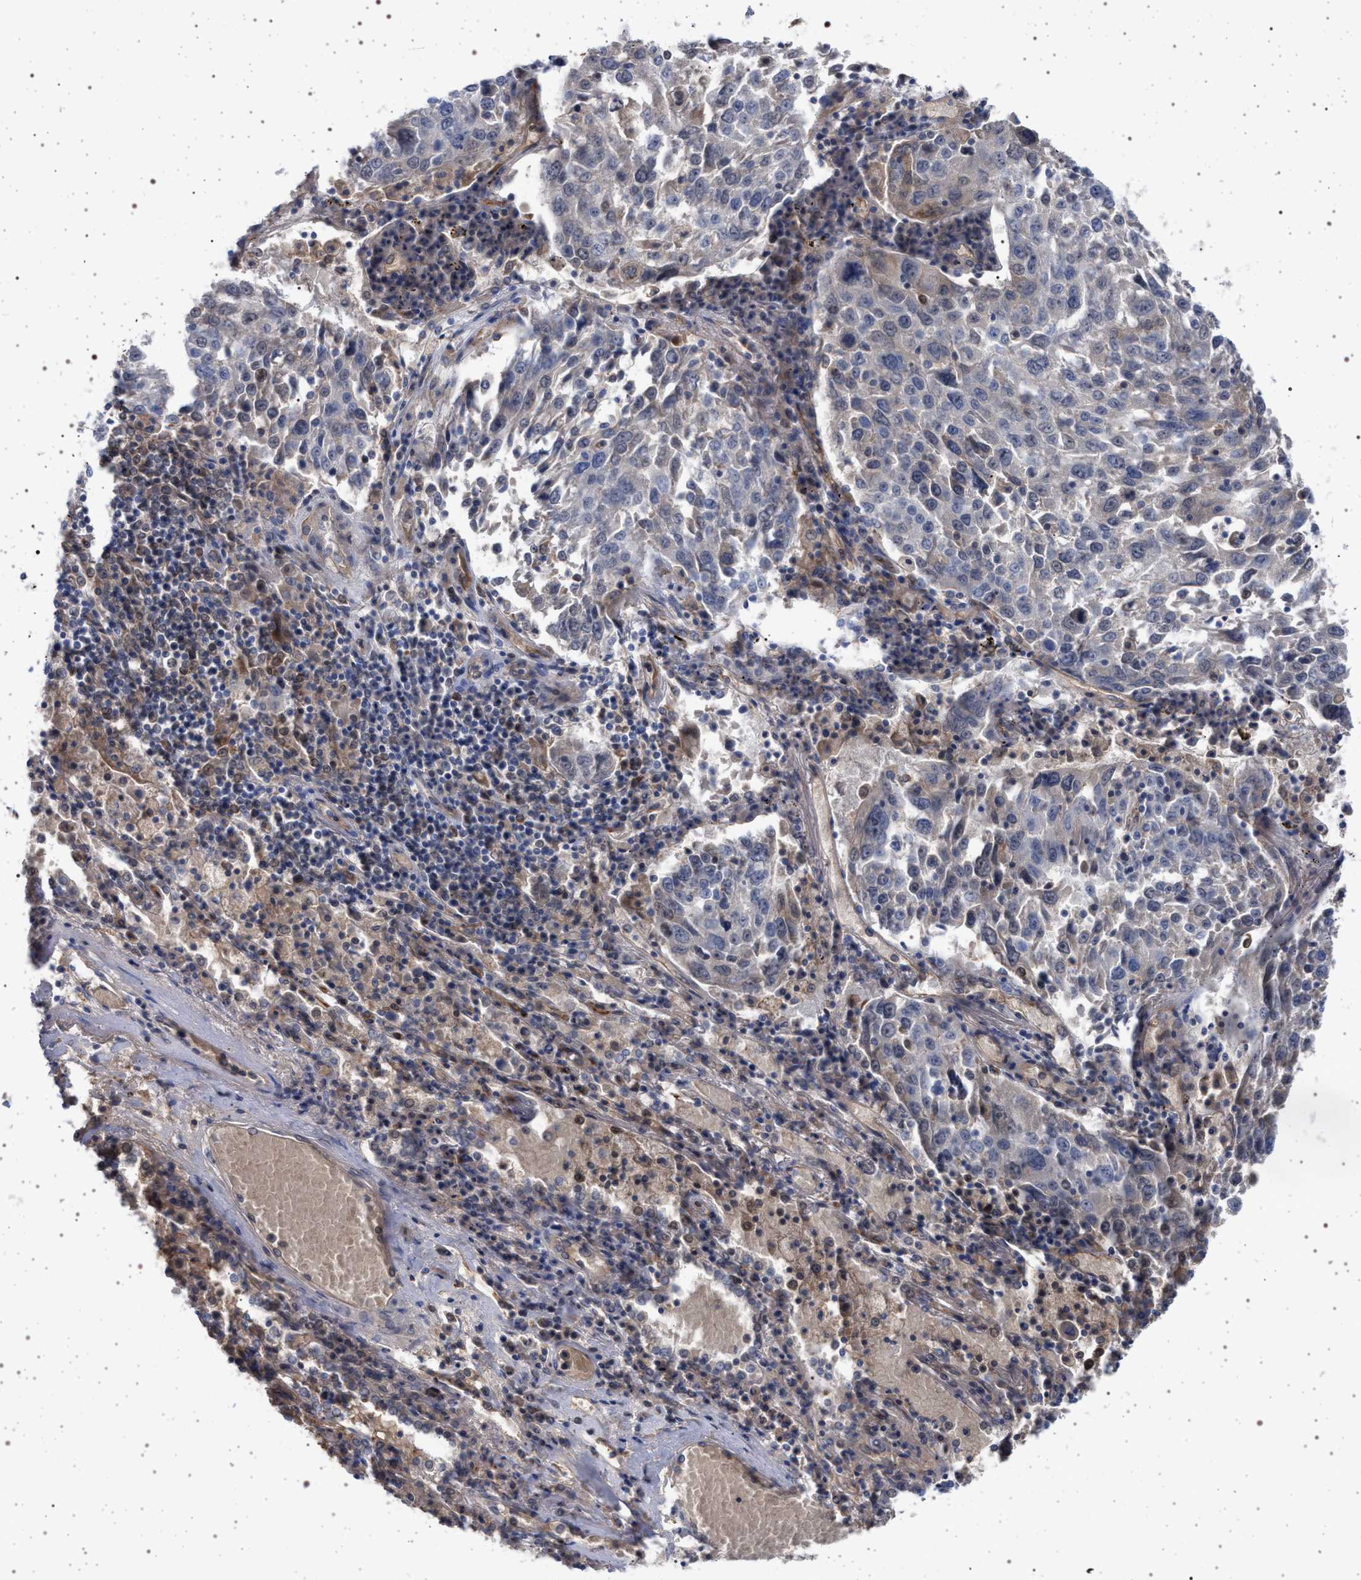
{"staining": {"intensity": "negative", "quantity": "none", "location": "none"}, "tissue": "lung cancer", "cell_type": "Tumor cells", "image_type": "cancer", "snomed": [{"axis": "morphology", "description": "Squamous cell carcinoma, NOS"}, {"axis": "topography", "description": "Lung"}], "caption": "DAB immunohistochemical staining of lung cancer exhibits no significant staining in tumor cells.", "gene": "RBM48", "patient": {"sex": "male", "age": 65}}